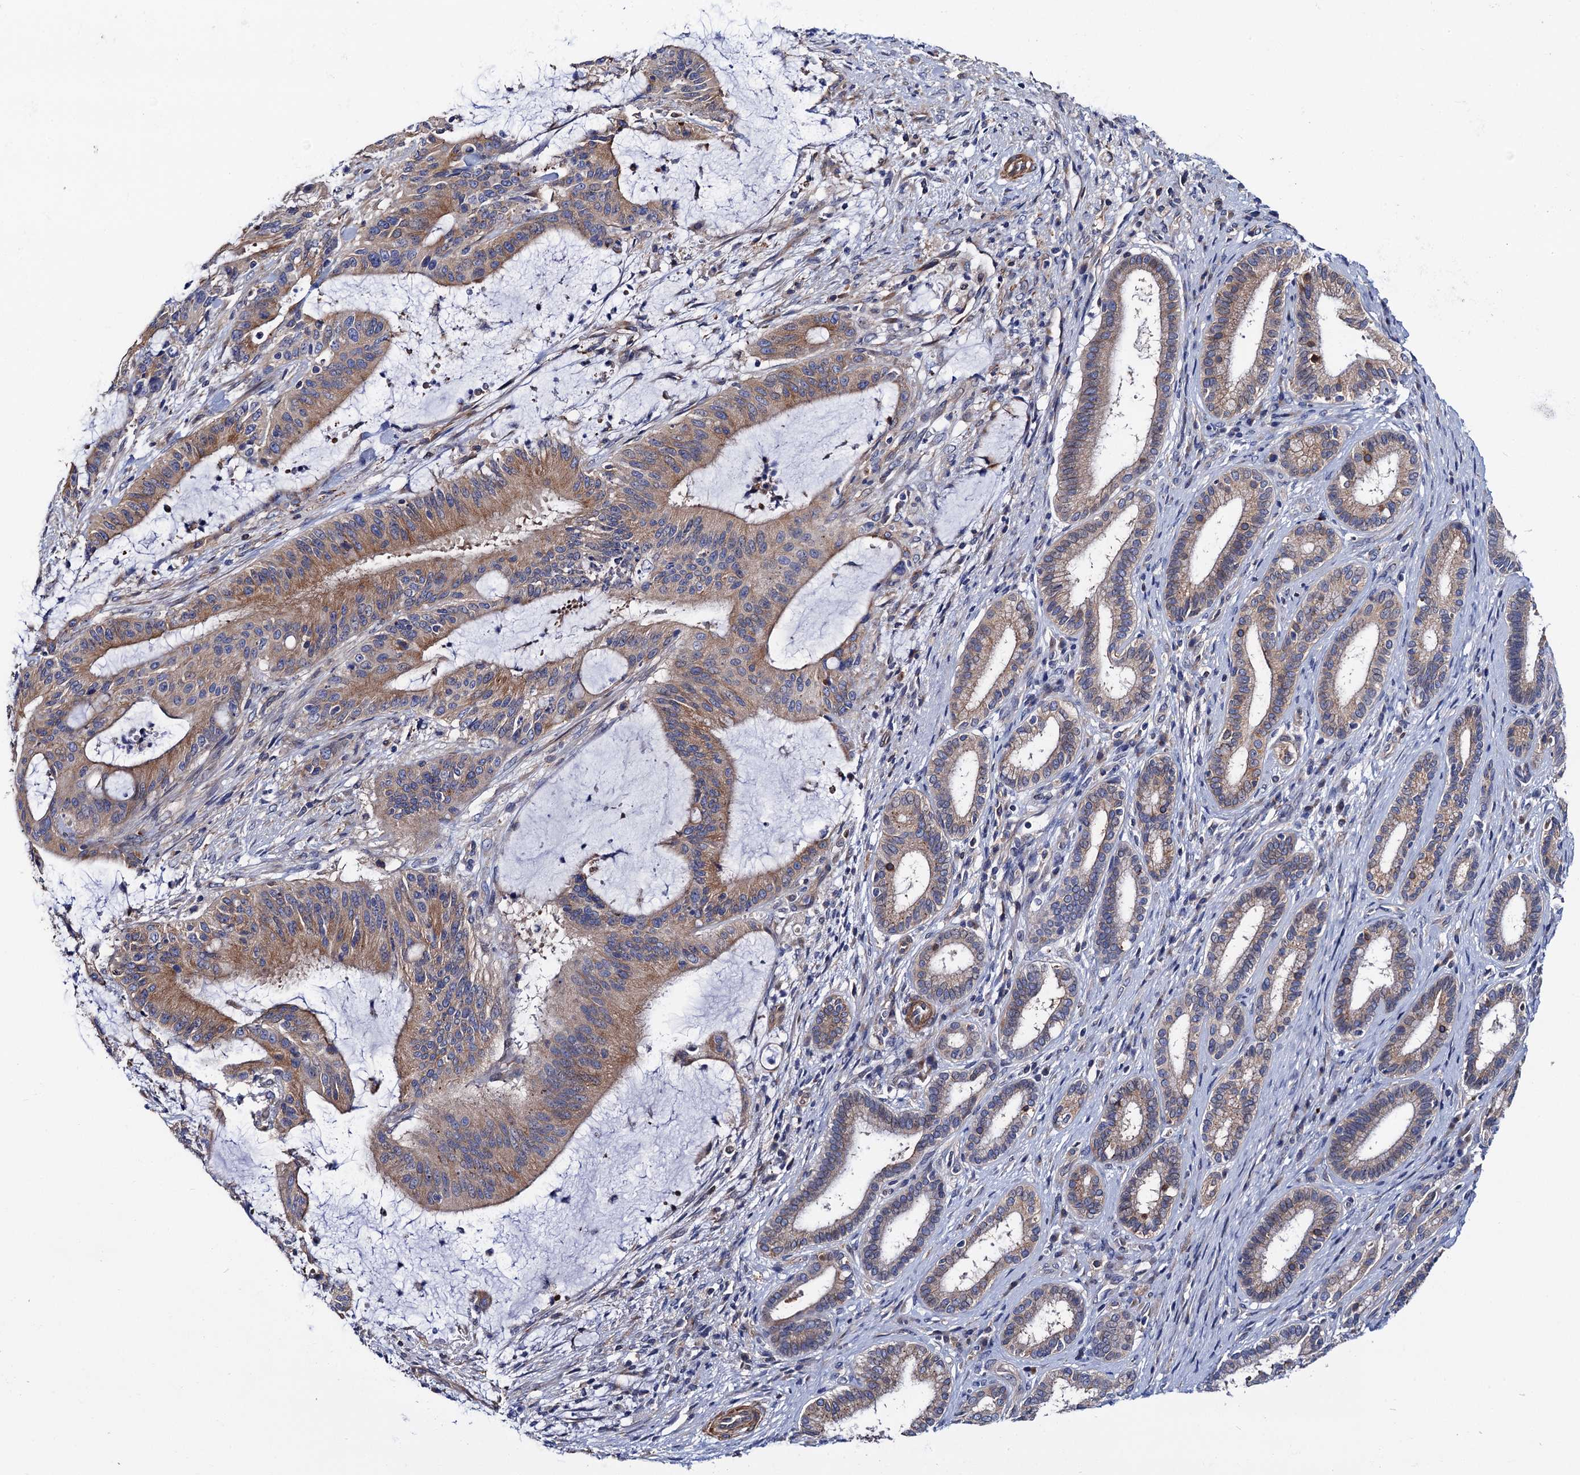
{"staining": {"intensity": "moderate", "quantity": ">75%", "location": "cytoplasmic/membranous"}, "tissue": "liver cancer", "cell_type": "Tumor cells", "image_type": "cancer", "snomed": [{"axis": "morphology", "description": "Normal tissue, NOS"}, {"axis": "morphology", "description": "Cholangiocarcinoma"}, {"axis": "topography", "description": "Liver"}, {"axis": "topography", "description": "Peripheral nerve tissue"}], "caption": "Immunohistochemical staining of human cholangiocarcinoma (liver) exhibits moderate cytoplasmic/membranous protein staining in about >75% of tumor cells.", "gene": "ZDHHC18", "patient": {"sex": "female", "age": 73}}